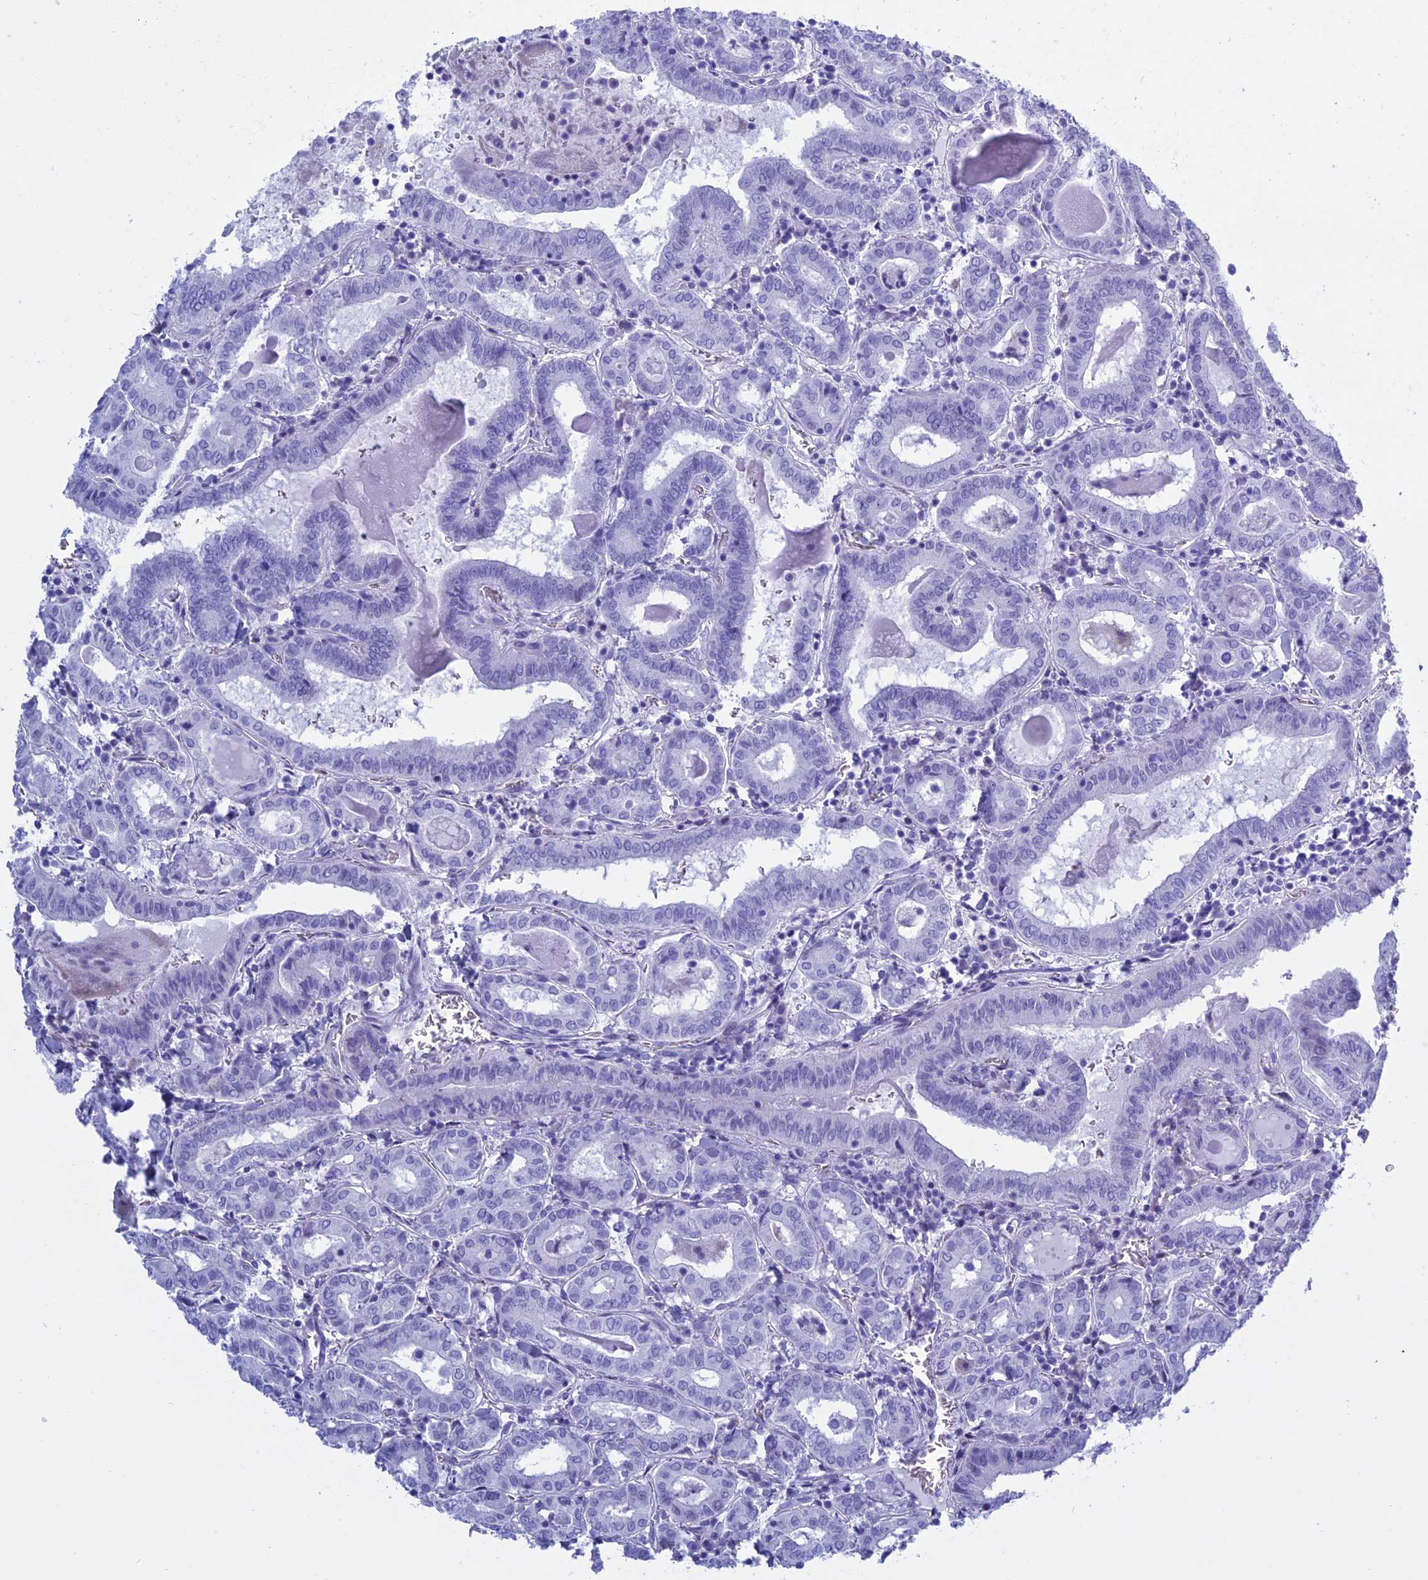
{"staining": {"intensity": "negative", "quantity": "none", "location": "none"}, "tissue": "thyroid cancer", "cell_type": "Tumor cells", "image_type": "cancer", "snomed": [{"axis": "morphology", "description": "Papillary adenocarcinoma, NOS"}, {"axis": "topography", "description": "Thyroid gland"}], "caption": "Immunohistochemistry (IHC) image of neoplastic tissue: human thyroid cancer stained with DAB demonstrates no significant protein expression in tumor cells.", "gene": "KCTD21", "patient": {"sex": "female", "age": 72}}